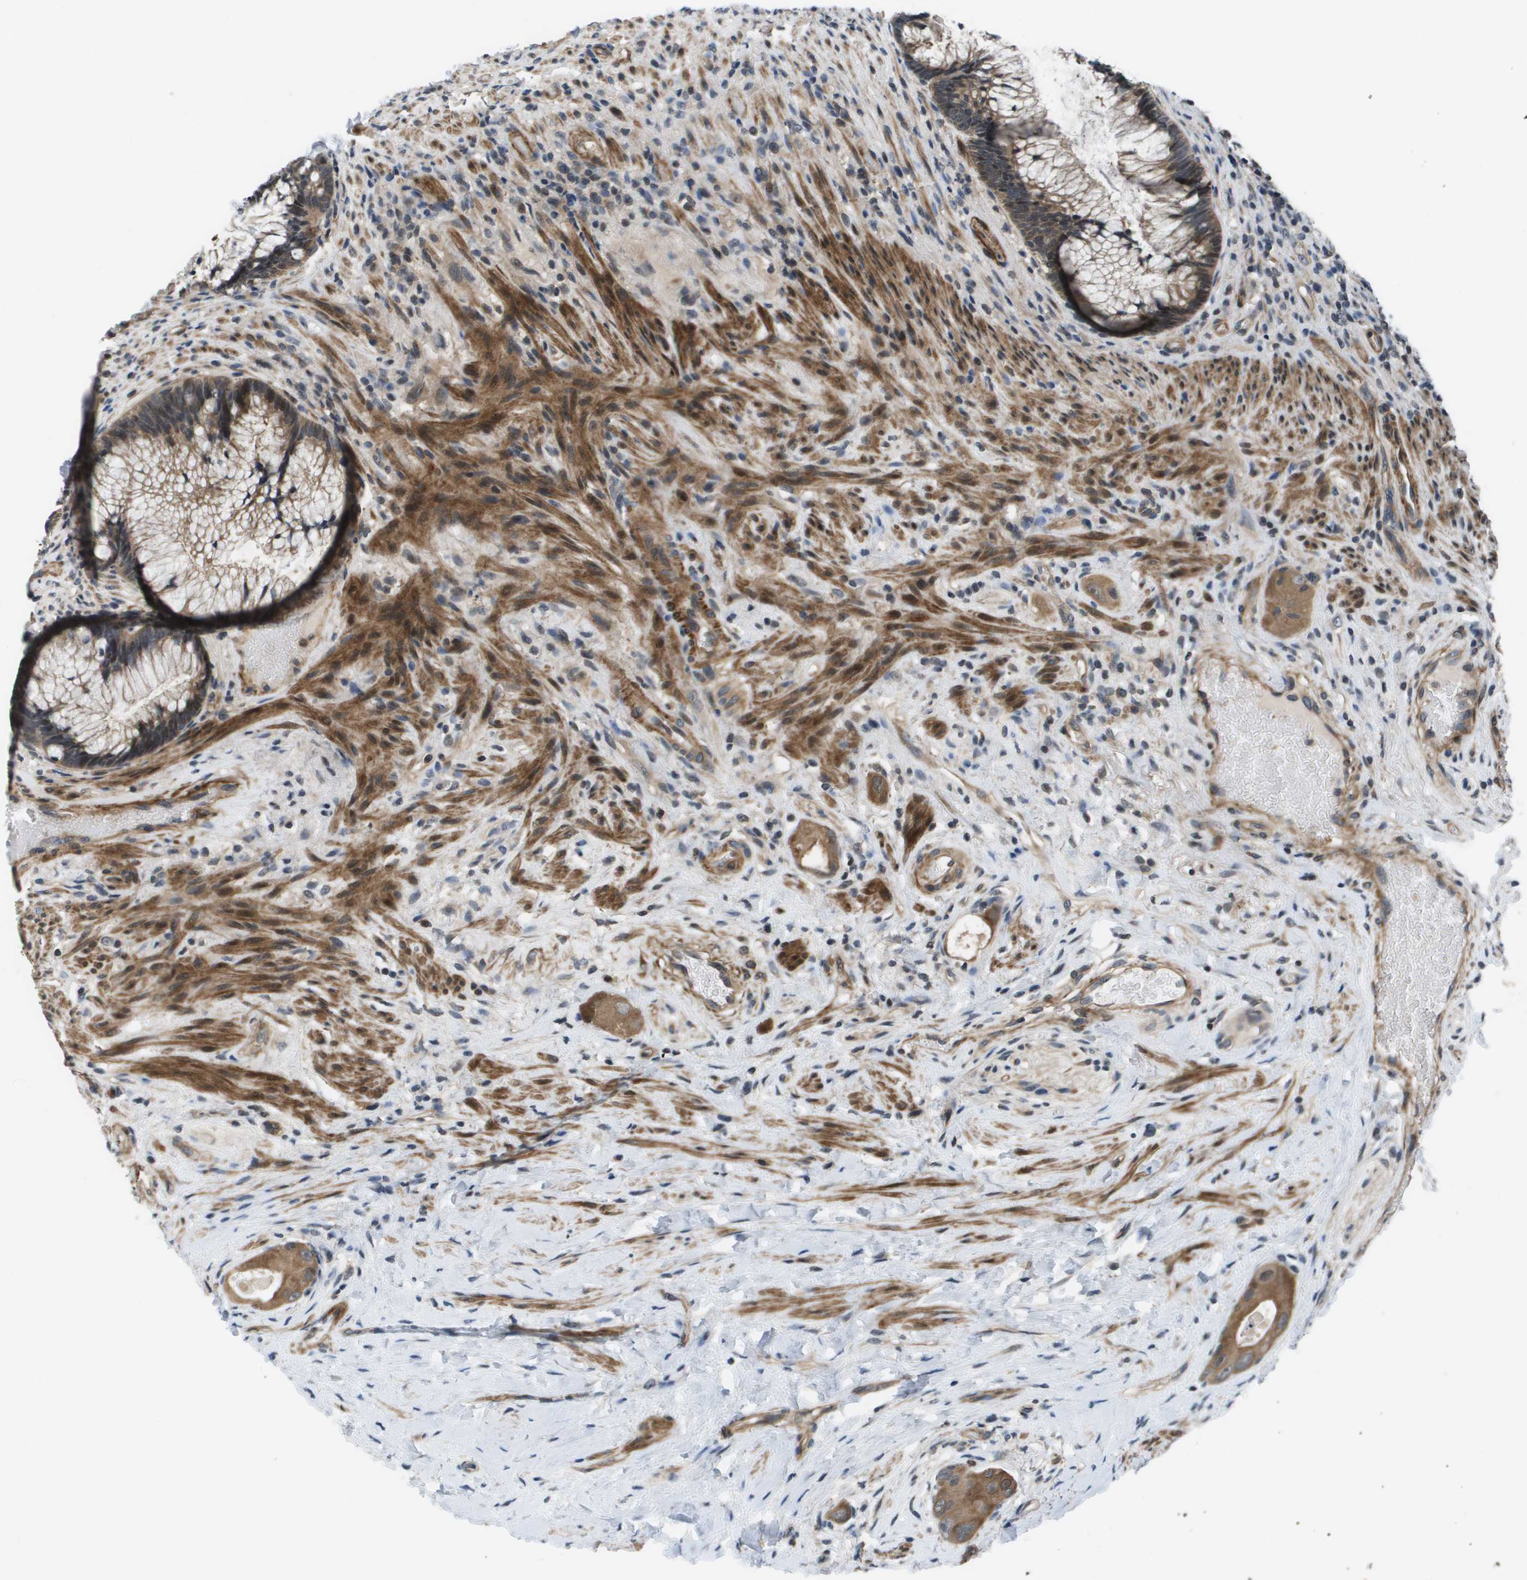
{"staining": {"intensity": "moderate", "quantity": ">75%", "location": "cytoplasmic/membranous"}, "tissue": "colorectal cancer", "cell_type": "Tumor cells", "image_type": "cancer", "snomed": [{"axis": "morphology", "description": "Adenocarcinoma, NOS"}, {"axis": "topography", "description": "Rectum"}], "caption": "Adenocarcinoma (colorectal) stained for a protein (brown) reveals moderate cytoplasmic/membranous positive positivity in about >75% of tumor cells.", "gene": "ENPP5", "patient": {"sex": "male", "age": 51}}